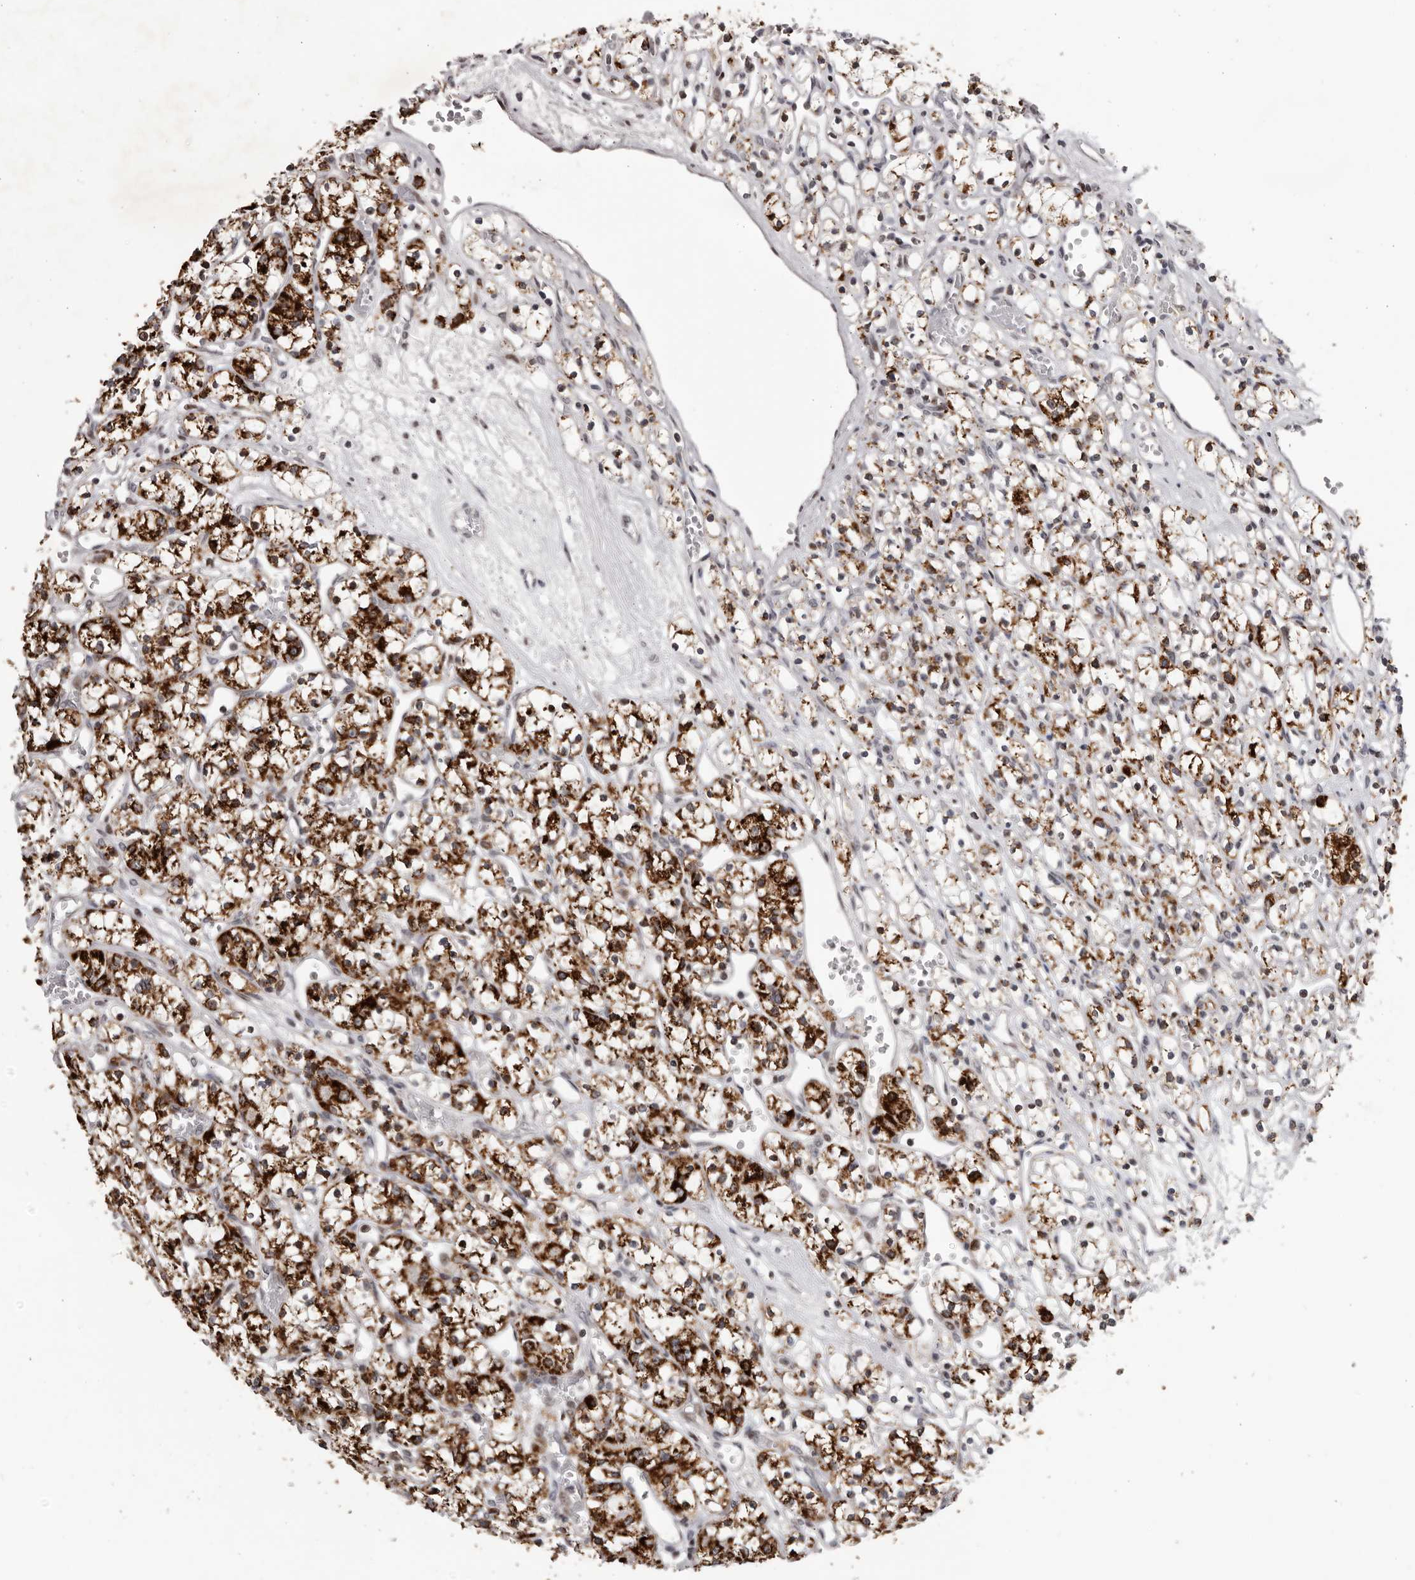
{"staining": {"intensity": "strong", "quantity": ">75%", "location": "cytoplasmic/membranous"}, "tissue": "renal cancer", "cell_type": "Tumor cells", "image_type": "cancer", "snomed": [{"axis": "morphology", "description": "Adenocarcinoma, NOS"}, {"axis": "topography", "description": "Kidney"}], "caption": "Human renal cancer (adenocarcinoma) stained with a brown dye reveals strong cytoplasmic/membranous positive staining in about >75% of tumor cells.", "gene": "C17orf99", "patient": {"sex": "female", "age": 59}}